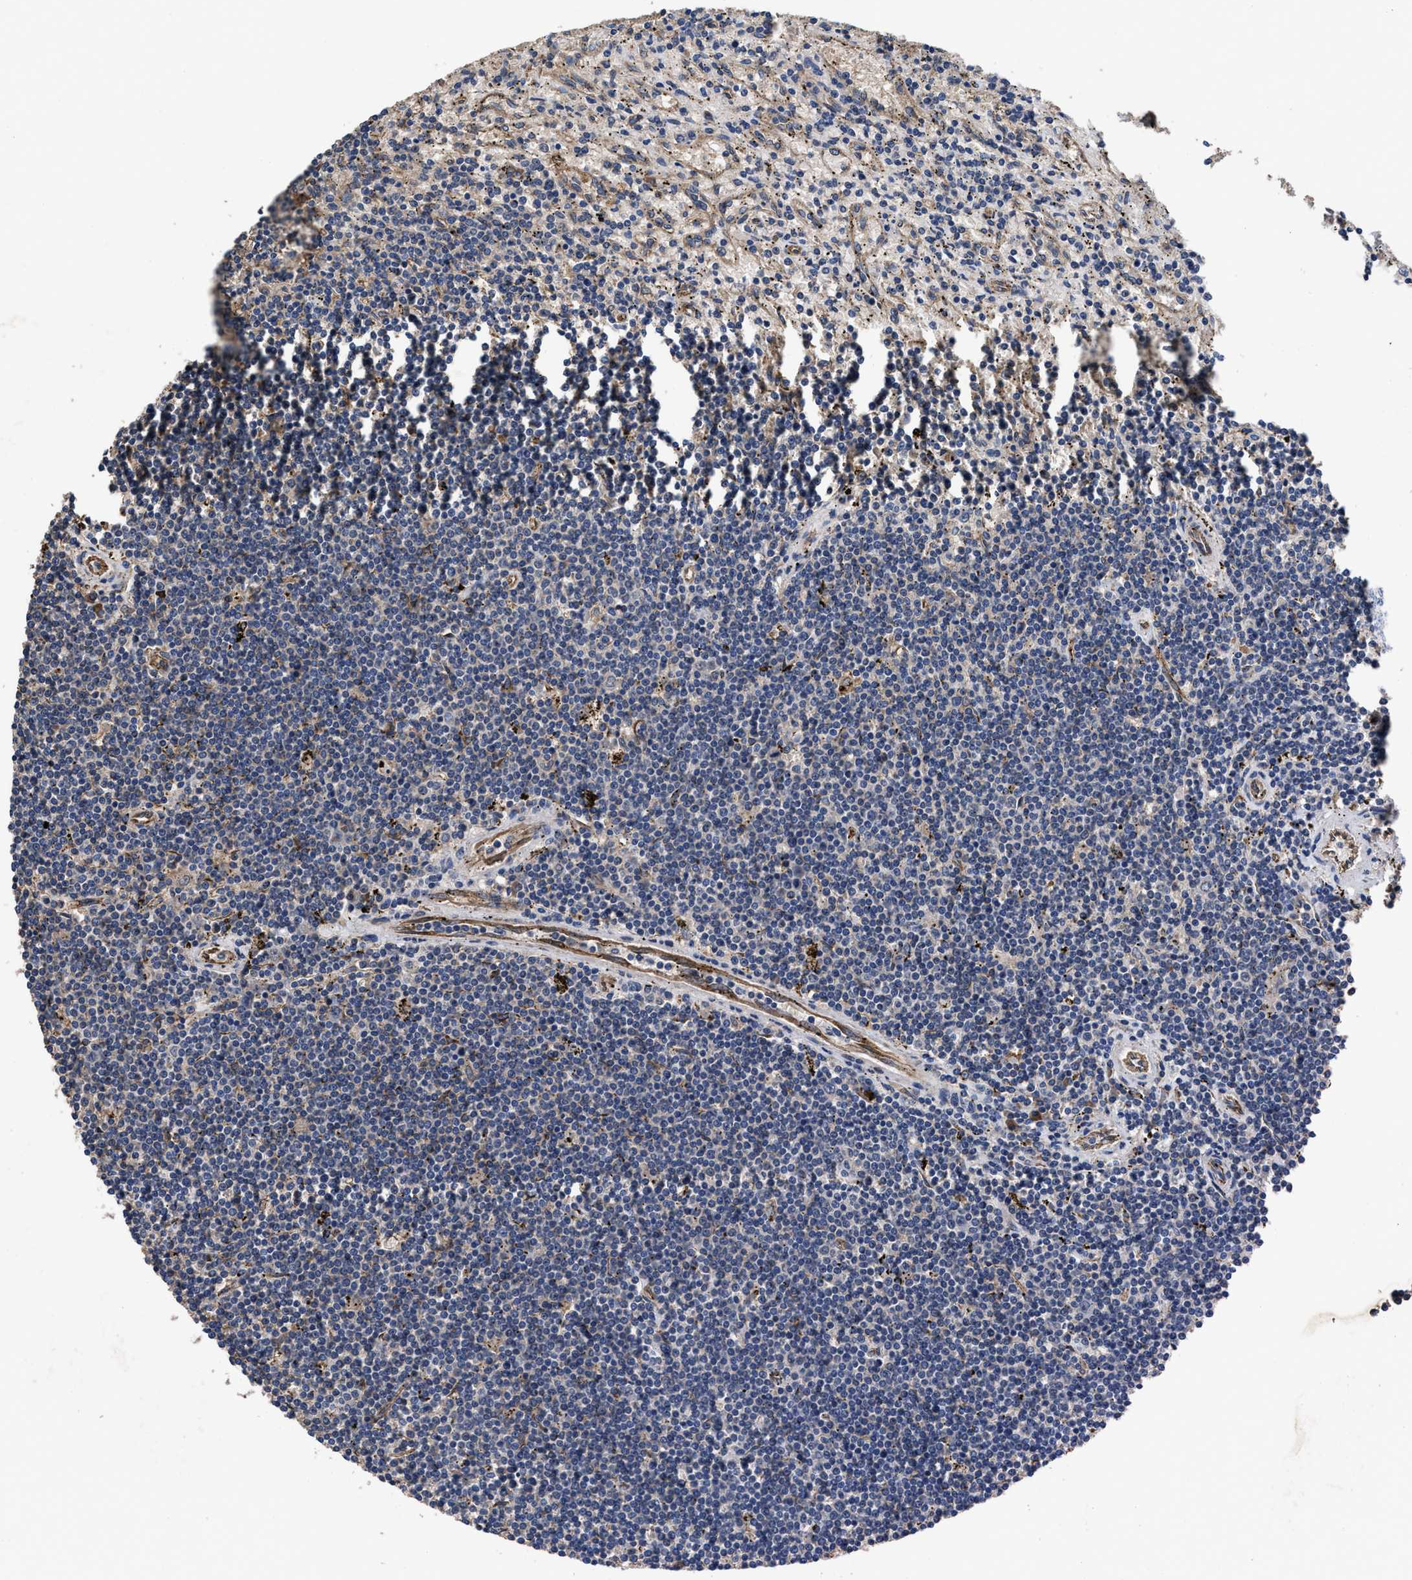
{"staining": {"intensity": "weak", "quantity": "<25%", "location": "cytoplasmic/membranous"}, "tissue": "lymphoma", "cell_type": "Tumor cells", "image_type": "cancer", "snomed": [{"axis": "morphology", "description": "Malignant lymphoma, non-Hodgkin's type, Low grade"}, {"axis": "topography", "description": "Spleen"}], "caption": "IHC micrograph of neoplastic tissue: human lymphoma stained with DAB (3,3'-diaminobenzidine) displays no significant protein expression in tumor cells. The staining is performed using DAB (3,3'-diaminobenzidine) brown chromogen with nuclei counter-stained in using hematoxylin.", "gene": "IDNK", "patient": {"sex": "male", "age": 76}}